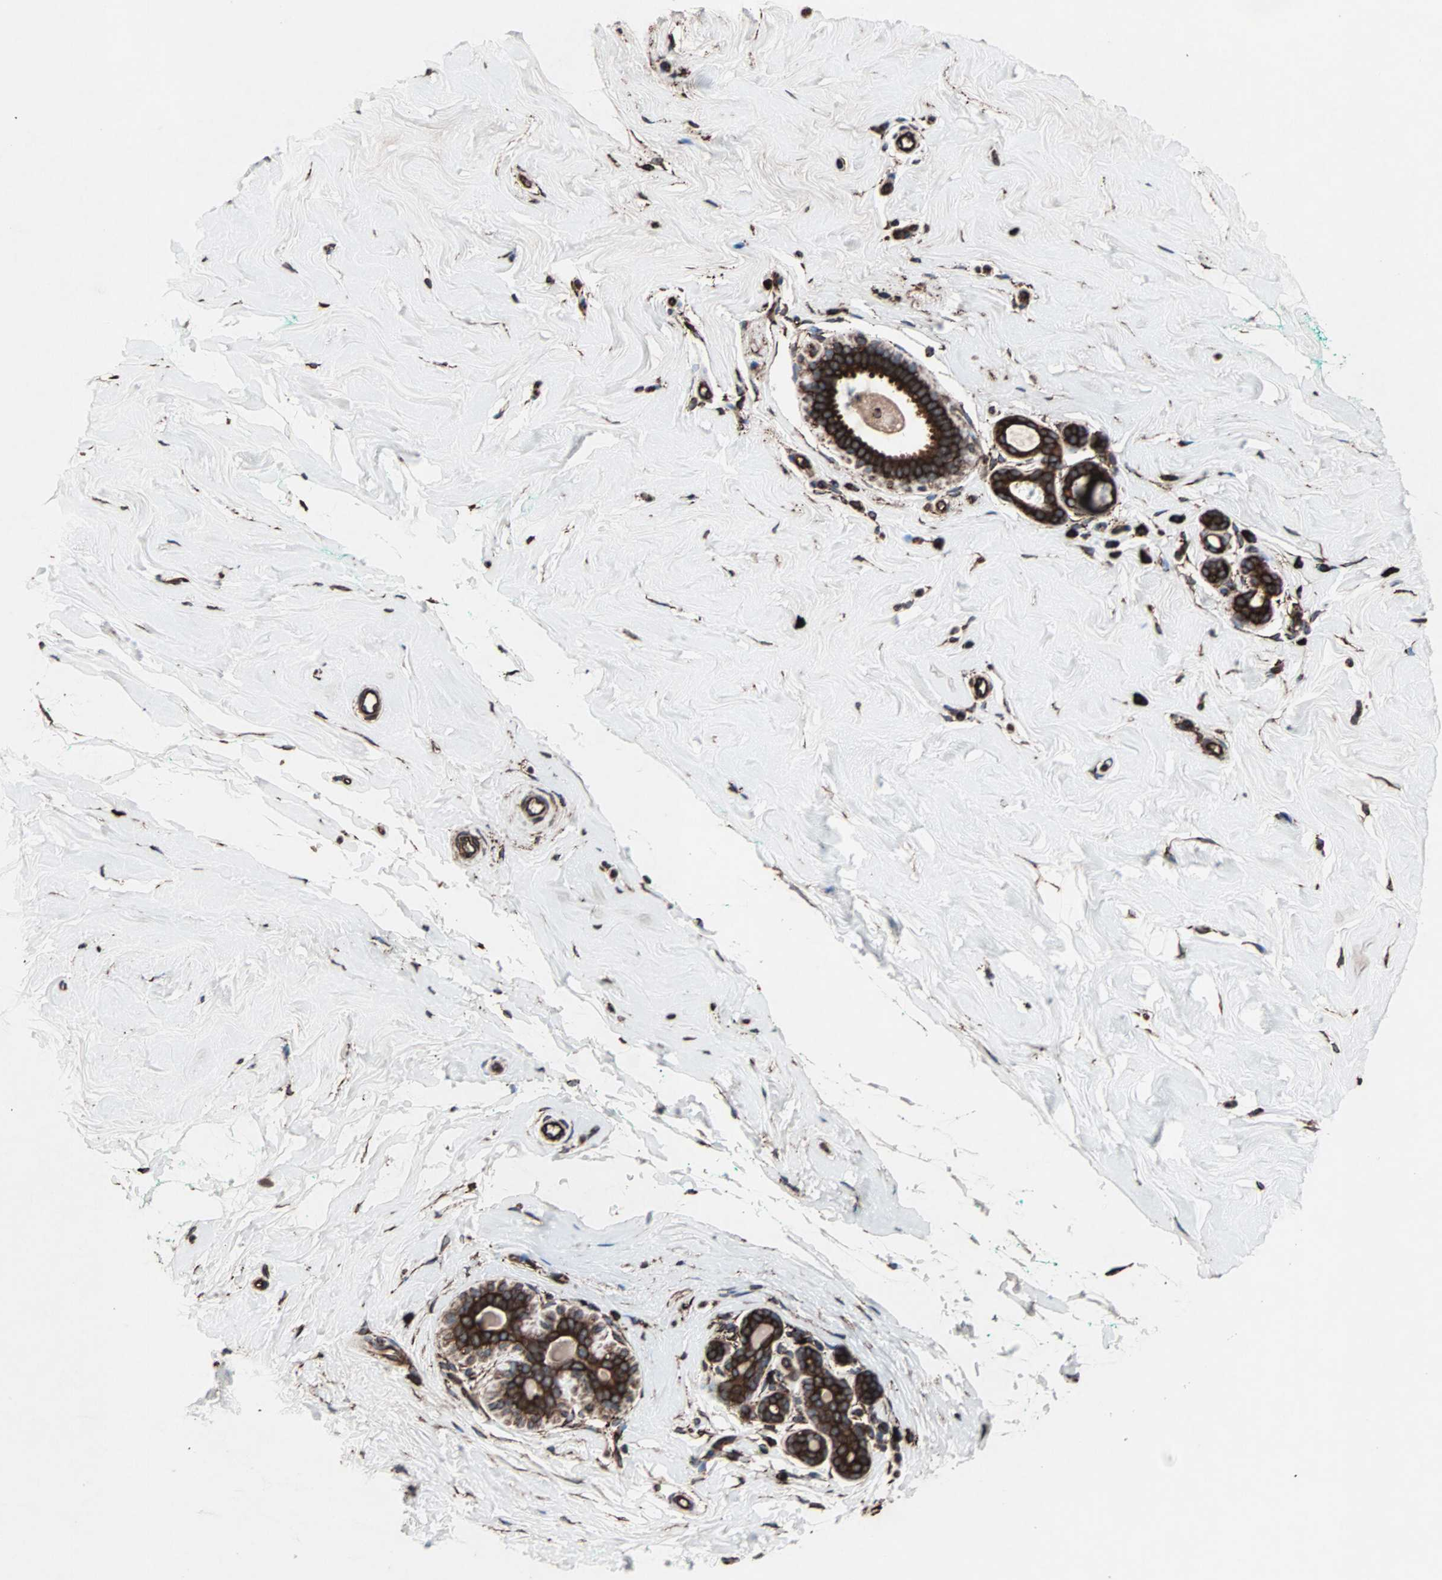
{"staining": {"intensity": "moderate", "quantity": ">75%", "location": "cytoplasmic/membranous"}, "tissue": "breast", "cell_type": "Adipocytes", "image_type": "normal", "snomed": [{"axis": "morphology", "description": "Normal tissue, NOS"}, {"axis": "topography", "description": "Breast"}], "caption": "This micrograph reveals normal breast stained with immunohistochemistry to label a protein in brown. The cytoplasmic/membranous of adipocytes show moderate positivity for the protein. Nuclei are counter-stained blue.", "gene": "HSP90B1", "patient": {"sex": "female", "age": 52}}